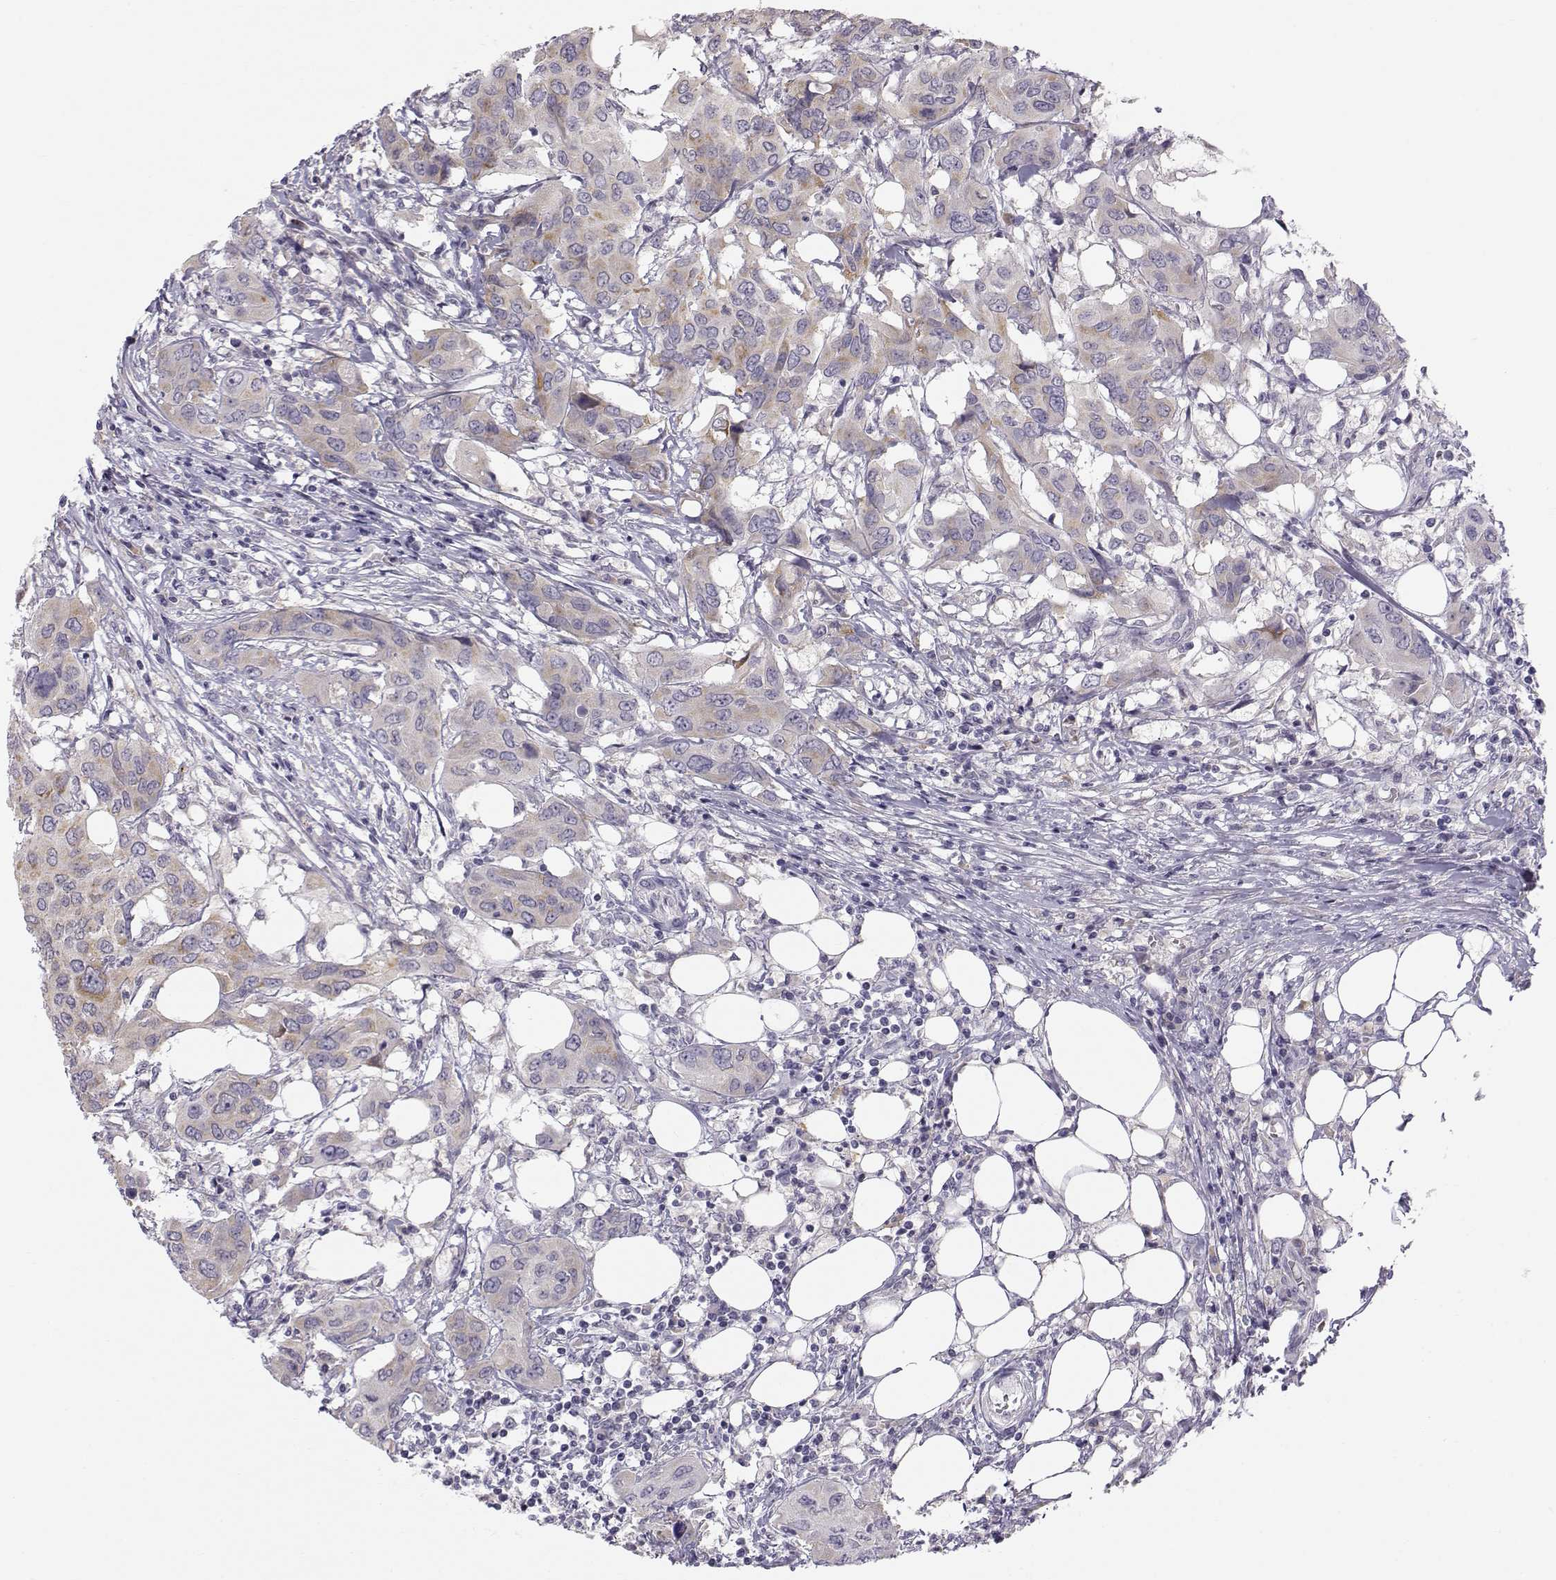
{"staining": {"intensity": "moderate", "quantity": ">75%", "location": "cytoplasmic/membranous"}, "tissue": "urothelial cancer", "cell_type": "Tumor cells", "image_type": "cancer", "snomed": [{"axis": "morphology", "description": "Urothelial carcinoma, NOS"}, {"axis": "morphology", "description": "Urothelial carcinoma, High grade"}, {"axis": "topography", "description": "Urinary bladder"}], "caption": "The micrograph shows a brown stain indicating the presence of a protein in the cytoplasmic/membranous of tumor cells in urothelial cancer.", "gene": "ACSL6", "patient": {"sex": "male", "age": 63}}